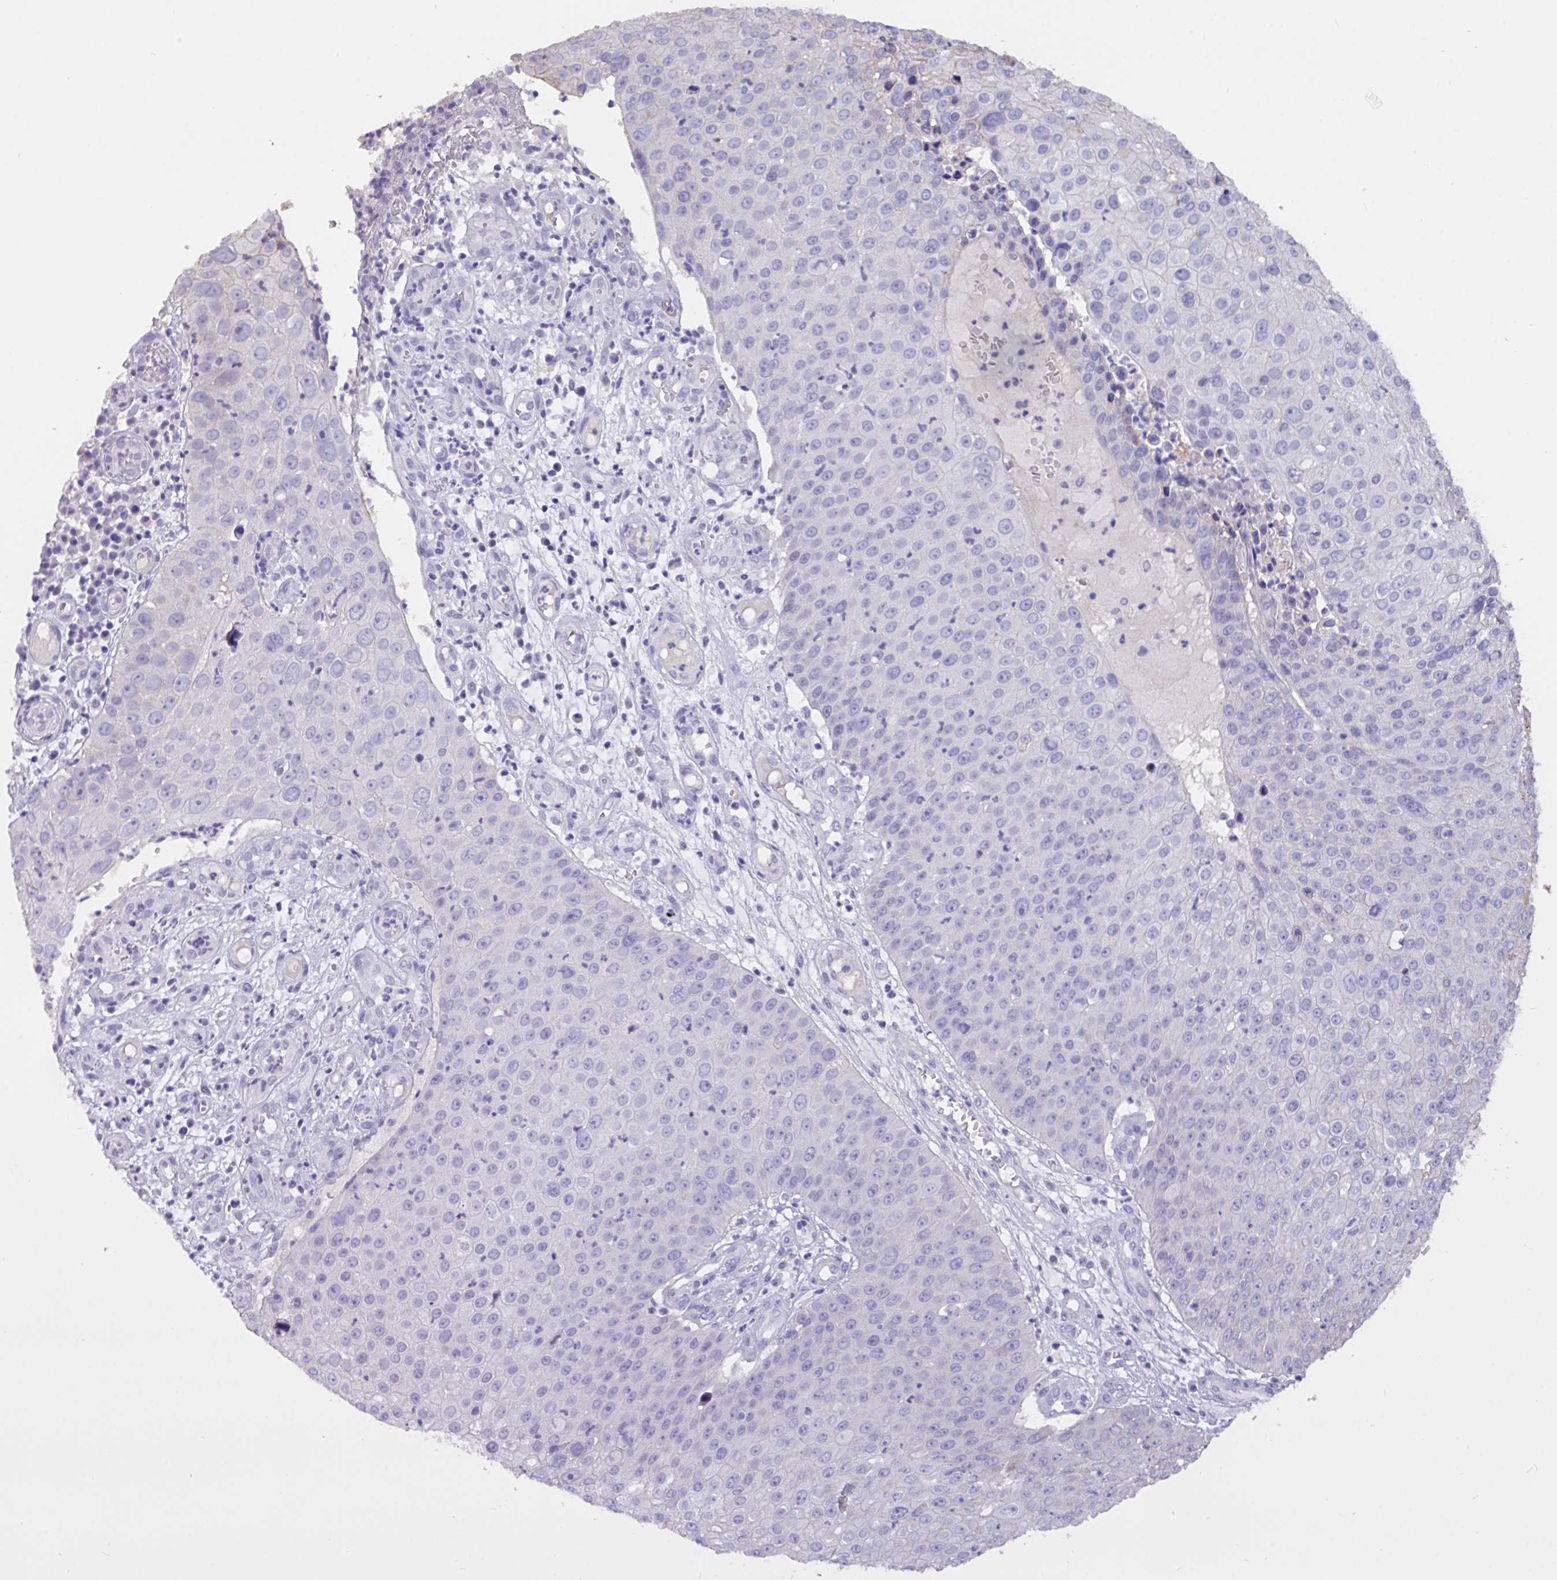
{"staining": {"intensity": "negative", "quantity": "none", "location": "none"}, "tissue": "skin cancer", "cell_type": "Tumor cells", "image_type": "cancer", "snomed": [{"axis": "morphology", "description": "Squamous cell carcinoma, NOS"}, {"axis": "topography", "description": "Skin"}], "caption": "The immunohistochemistry (IHC) histopathology image has no significant positivity in tumor cells of squamous cell carcinoma (skin) tissue.", "gene": "EPCAM", "patient": {"sex": "male", "age": 71}}